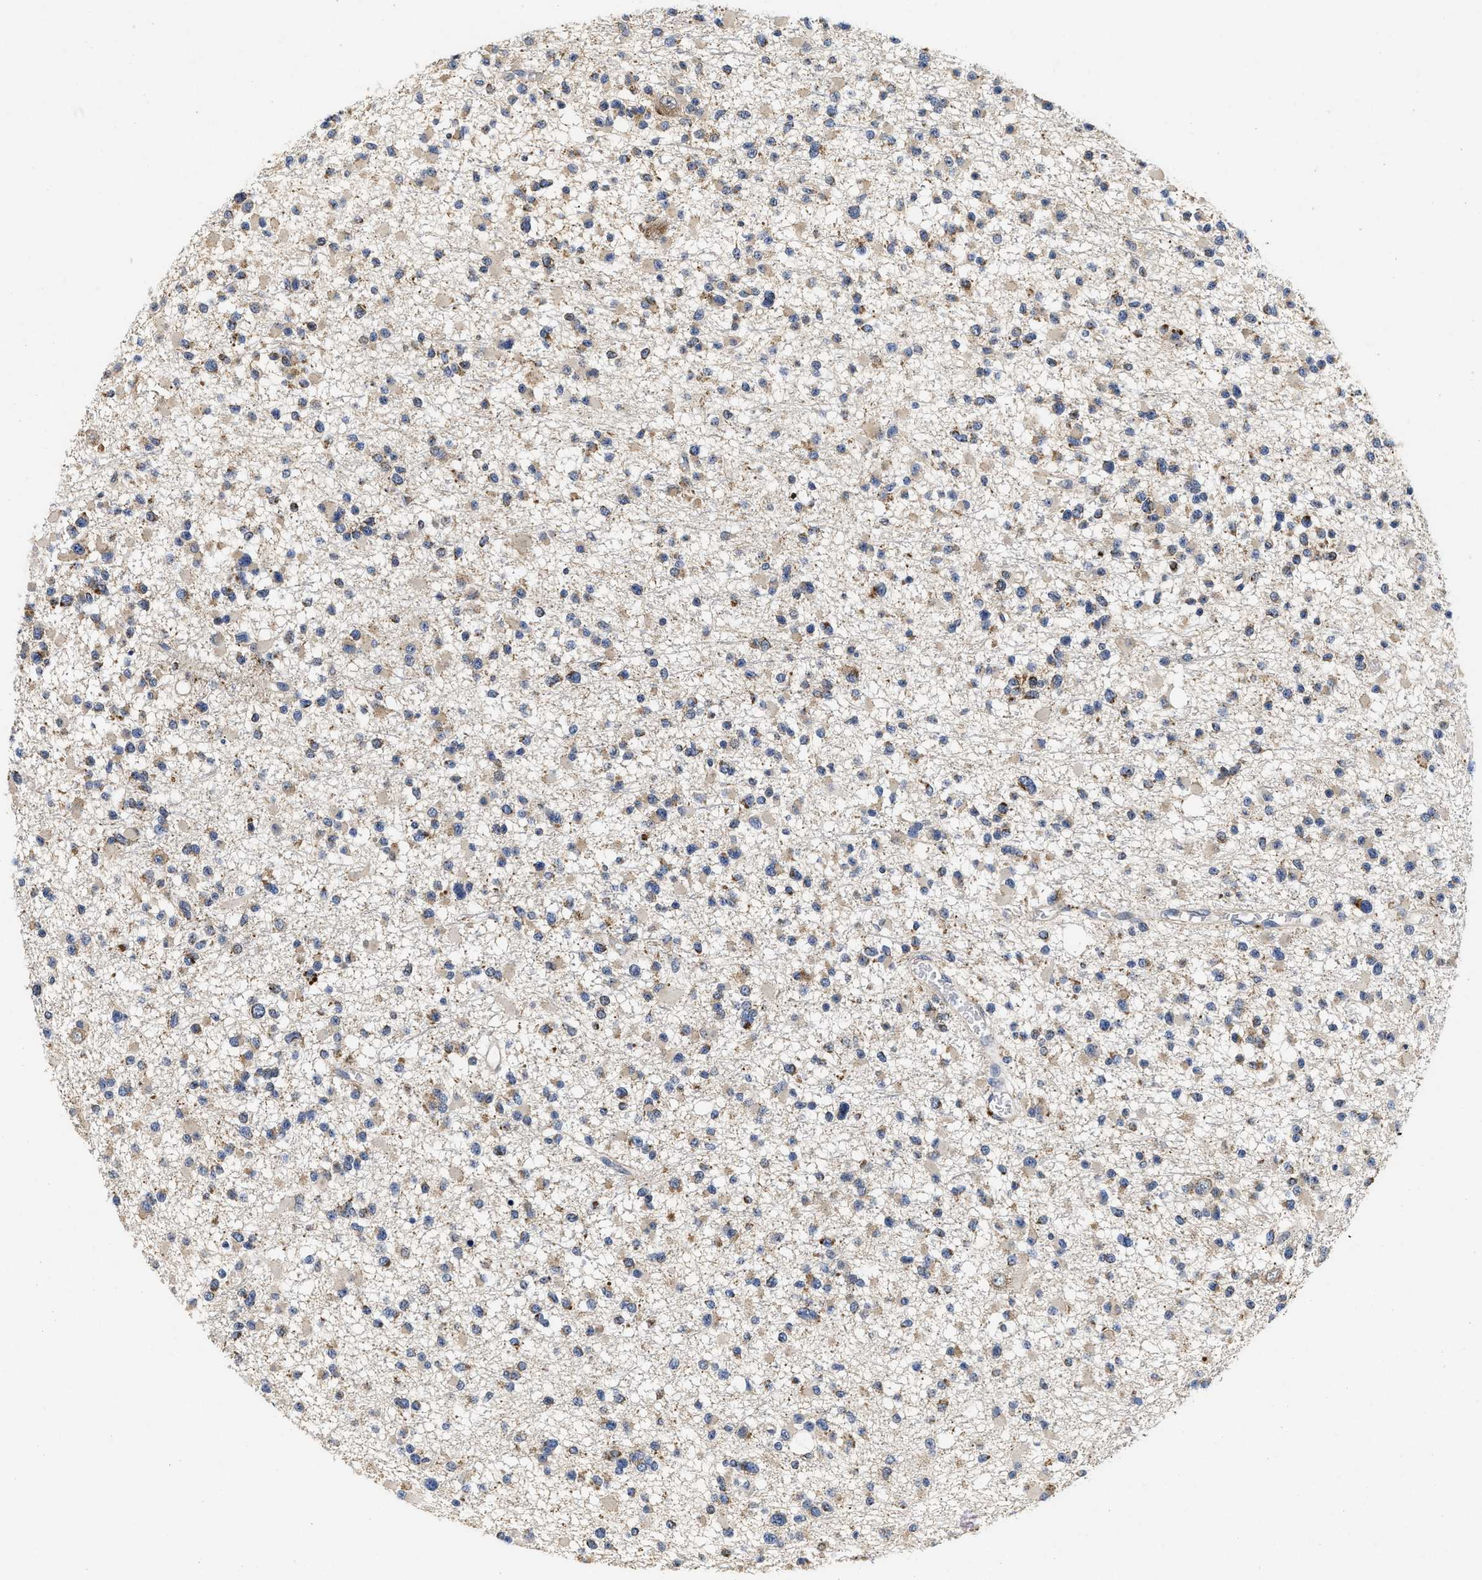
{"staining": {"intensity": "weak", "quantity": "25%-75%", "location": "cytoplasmic/membranous"}, "tissue": "glioma", "cell_type": "Tumor cells", "image_type": "cancer", "snomed": [{"axis": "morphology", "description": "Glioma, malignant, Low grade"}, {"axis": "topography", "description": "Brain"}], "caption": "The micrograph exhibits a brown stain indicating the presence of a protein in the cytoplasmic/membranous of tumor cells in glioma.", "gene": "SCYL2", "patient": {"sex": "female", "age": 22}}